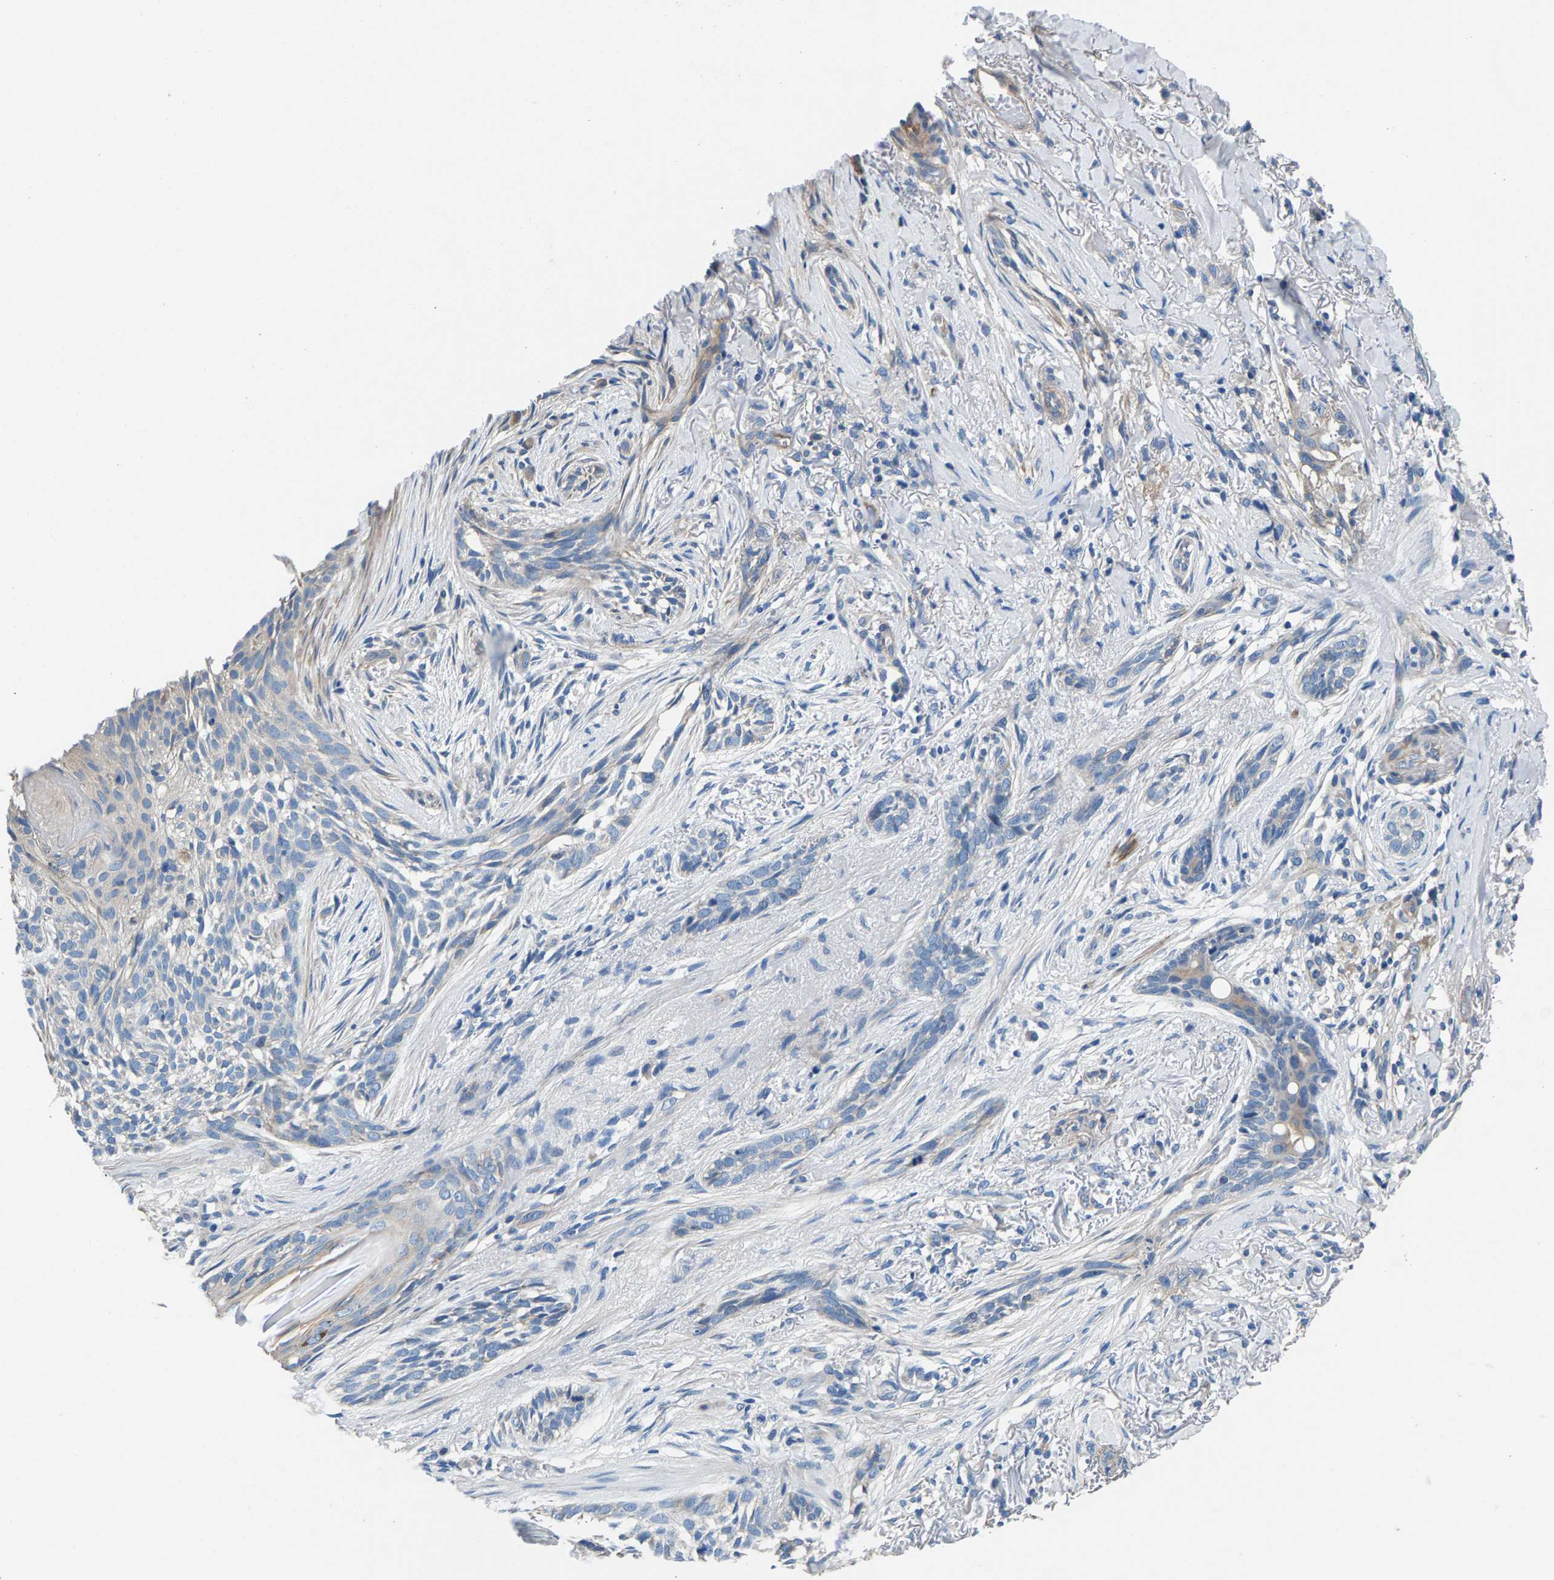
{"staining": {"intensity": "weak", "quantity": "<25%", "location": "cytoplasmic/membranous"}, "tissue": "skin cancer", "cell_type": "Tumor cells", "image_type": "cancer", "snomed": [{"axis": "morphology", "description": "Basal cell carcinoma"}, {"axis": "topography", "description": "Skin"}], "caption": "Protein analysis of skin cancer (basal cell carcinoma) displays no significant positivity in tumor cells.", "gene": "CDRT4", "patient": {"sex": "female", "age": 88}}